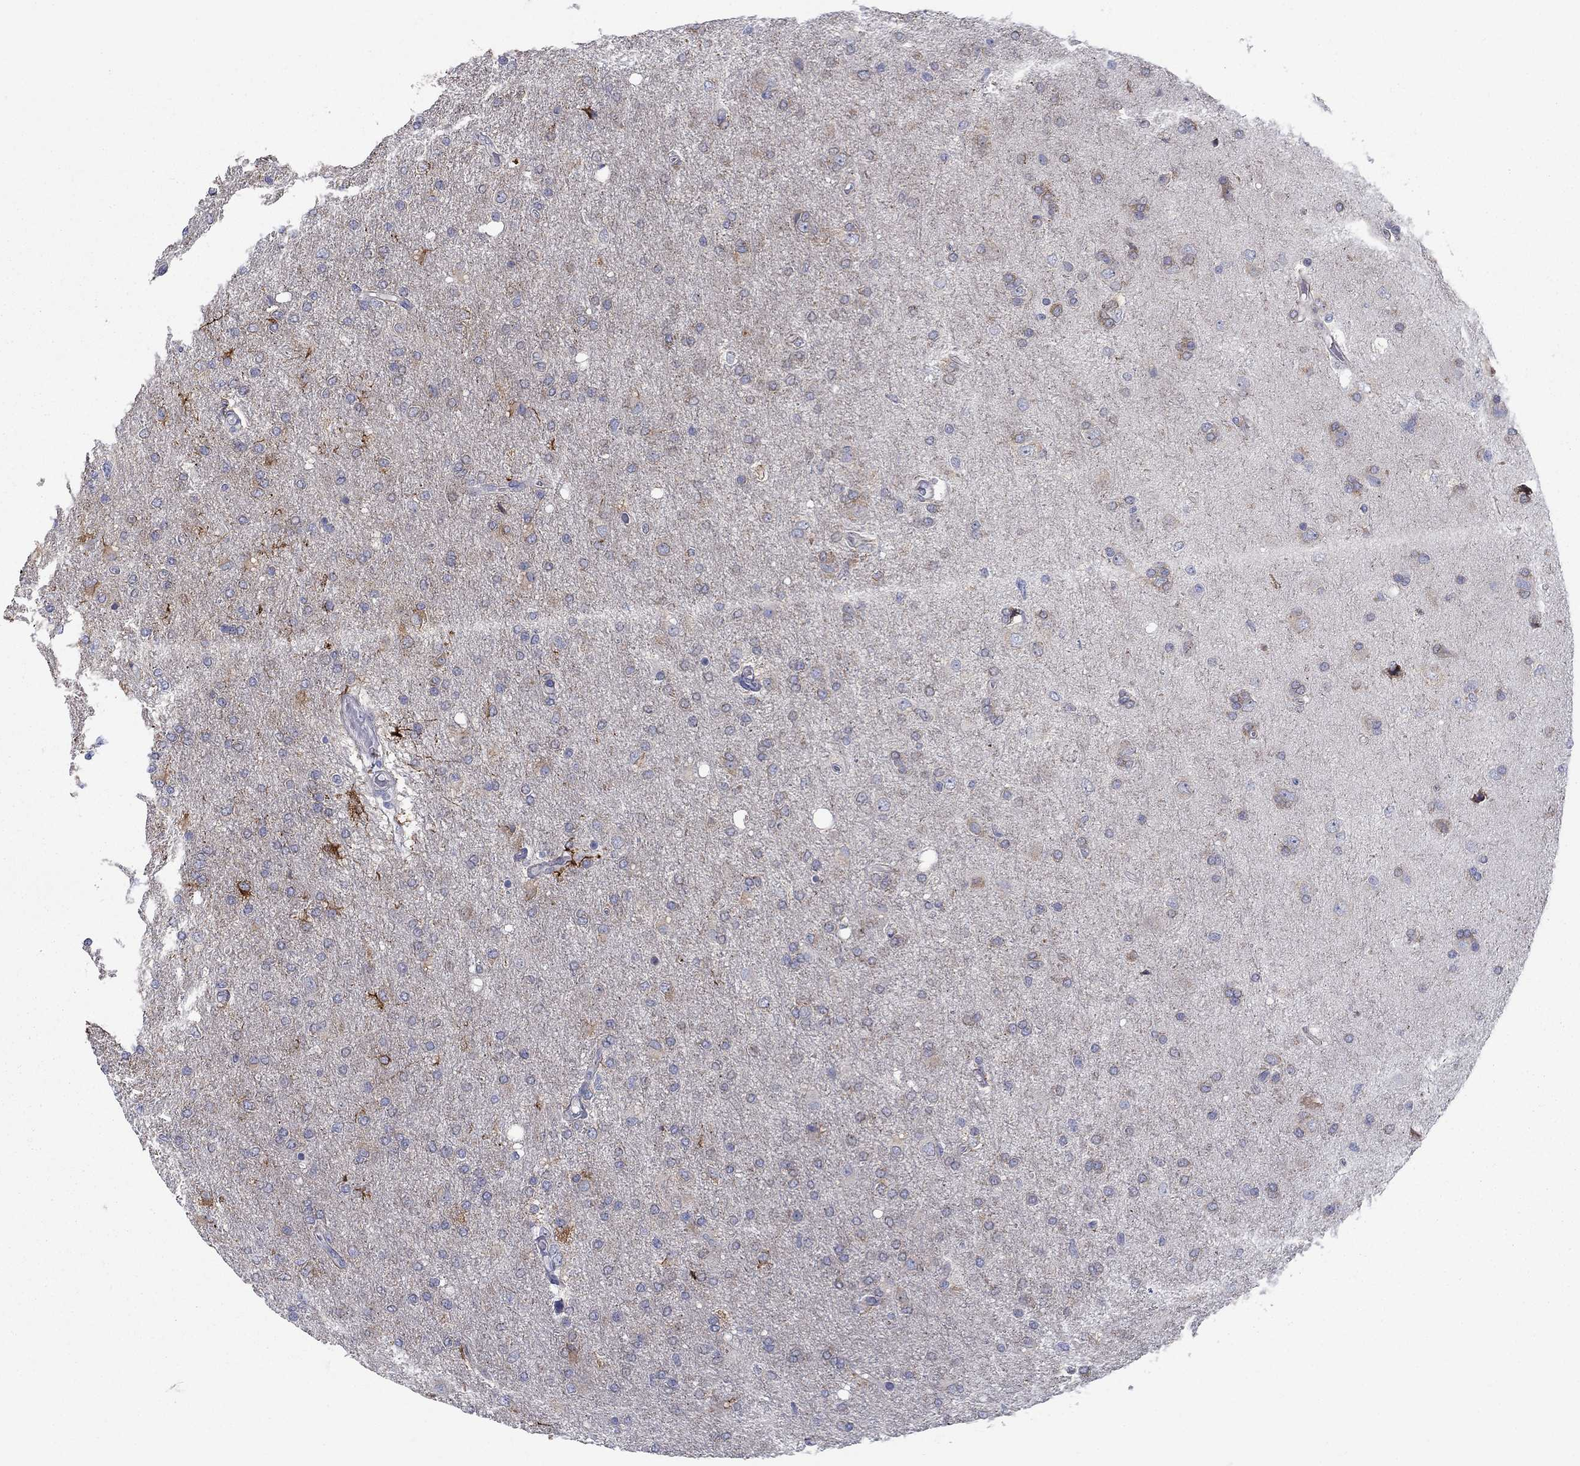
{"staining": {"intensity": "strong", "quantity": "<25%", "location": "cytoplasmic/membranous"}, "tissue": "glioma", "cell_type": "Tumor cells", "image_type": "cancer", "snomed": [{"axis": "morphology", "description": "Glioma, malignant, High grade"}, {"axis": "topography", "description": "Cerebral cortex"}], "caption": "Immunohistochemical staining of human glioma displays medium levels of strong cytoplasmic/membranous protein expression in approximately <25% of tumor cells.", "gene": "FXR1", "patient": {"sex": "male", "age": 70}}